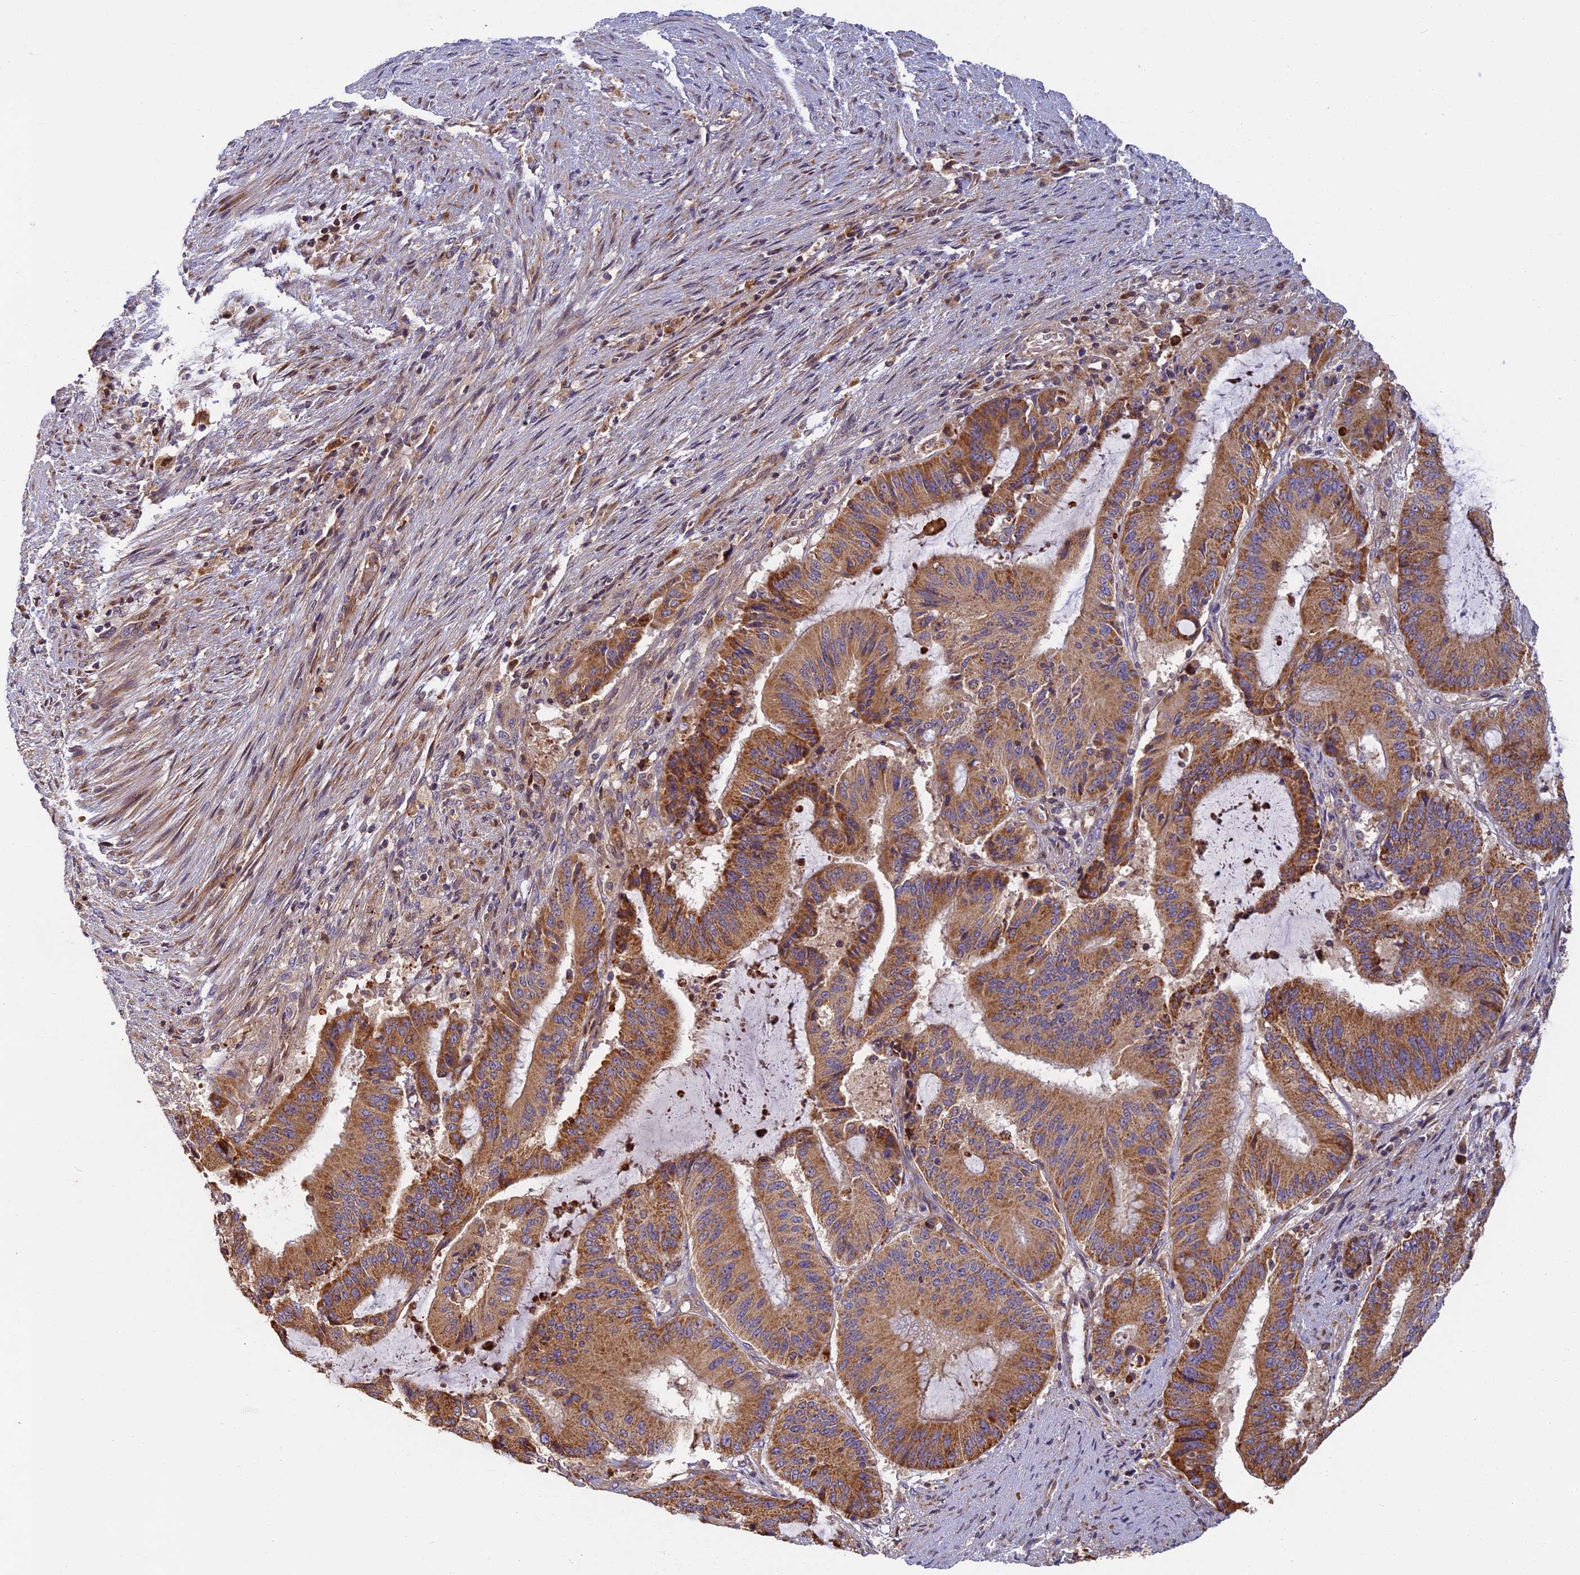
{"staining": {"intensity": "moderate", "quantity": ">75%", "location": "cytoplasmic/membranous"}, "tissue": "liver cancer", "cell_type": "Tumor cells", "image_type": "cancer", "snomed": [{"axis": "morphology", "description": "Normal tissue, NOS"}, {"axis": "morphology", "description": "Cholangiocarcinoma"}, {"axis": "topography", "description": "Liver"}, {"axis": "topography", "description": "Peripheral nerve tissue"}], "caption": "Protein analysis of liver cholangiocarcinoma tissue demonstrates moderate cytoplasmic/membranous positivity in about >75% of tumor cells.", "gene": "EDAR", "patient": {"sex": "female", "age": 73}}